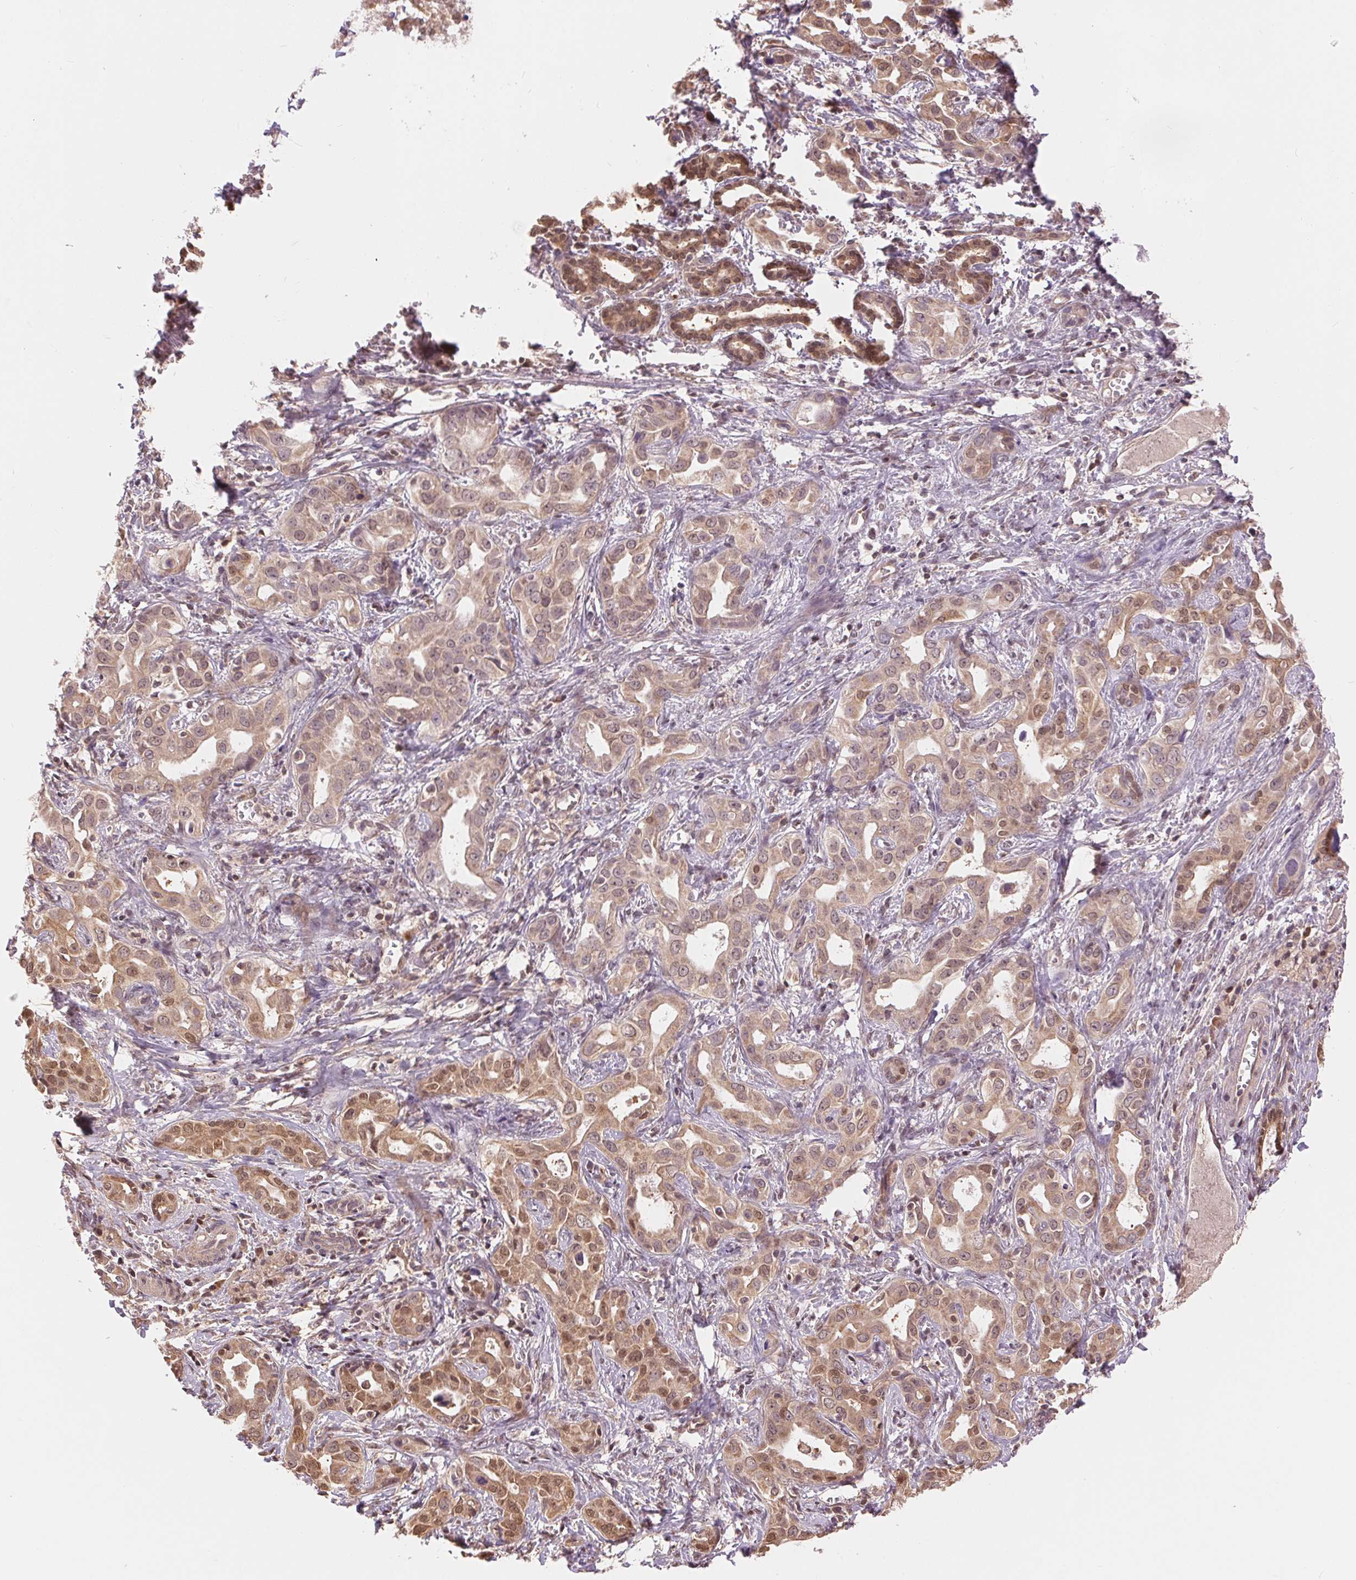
{"staining": {"intensity": "moderate", "quantity": ">75%", "location": "cytoplasmic/membranous,nuclear"}, "tissue": "liver cancer", "cell_type": "Tumor cells", "image_type": "cancer", "snomed": [{"axis": "morphology", "description": "Cholangiocarcinoma"}, {"axis": "topography", "description": "Liver"}], "caption": "Protein staining of liver cancer tissue exhibits moderate cytoplasmic/membranous and nuclear staining in about >75% of tumor cells.", "gene": "TMEM273", "patient": {"sex": "female", "age": 65}}